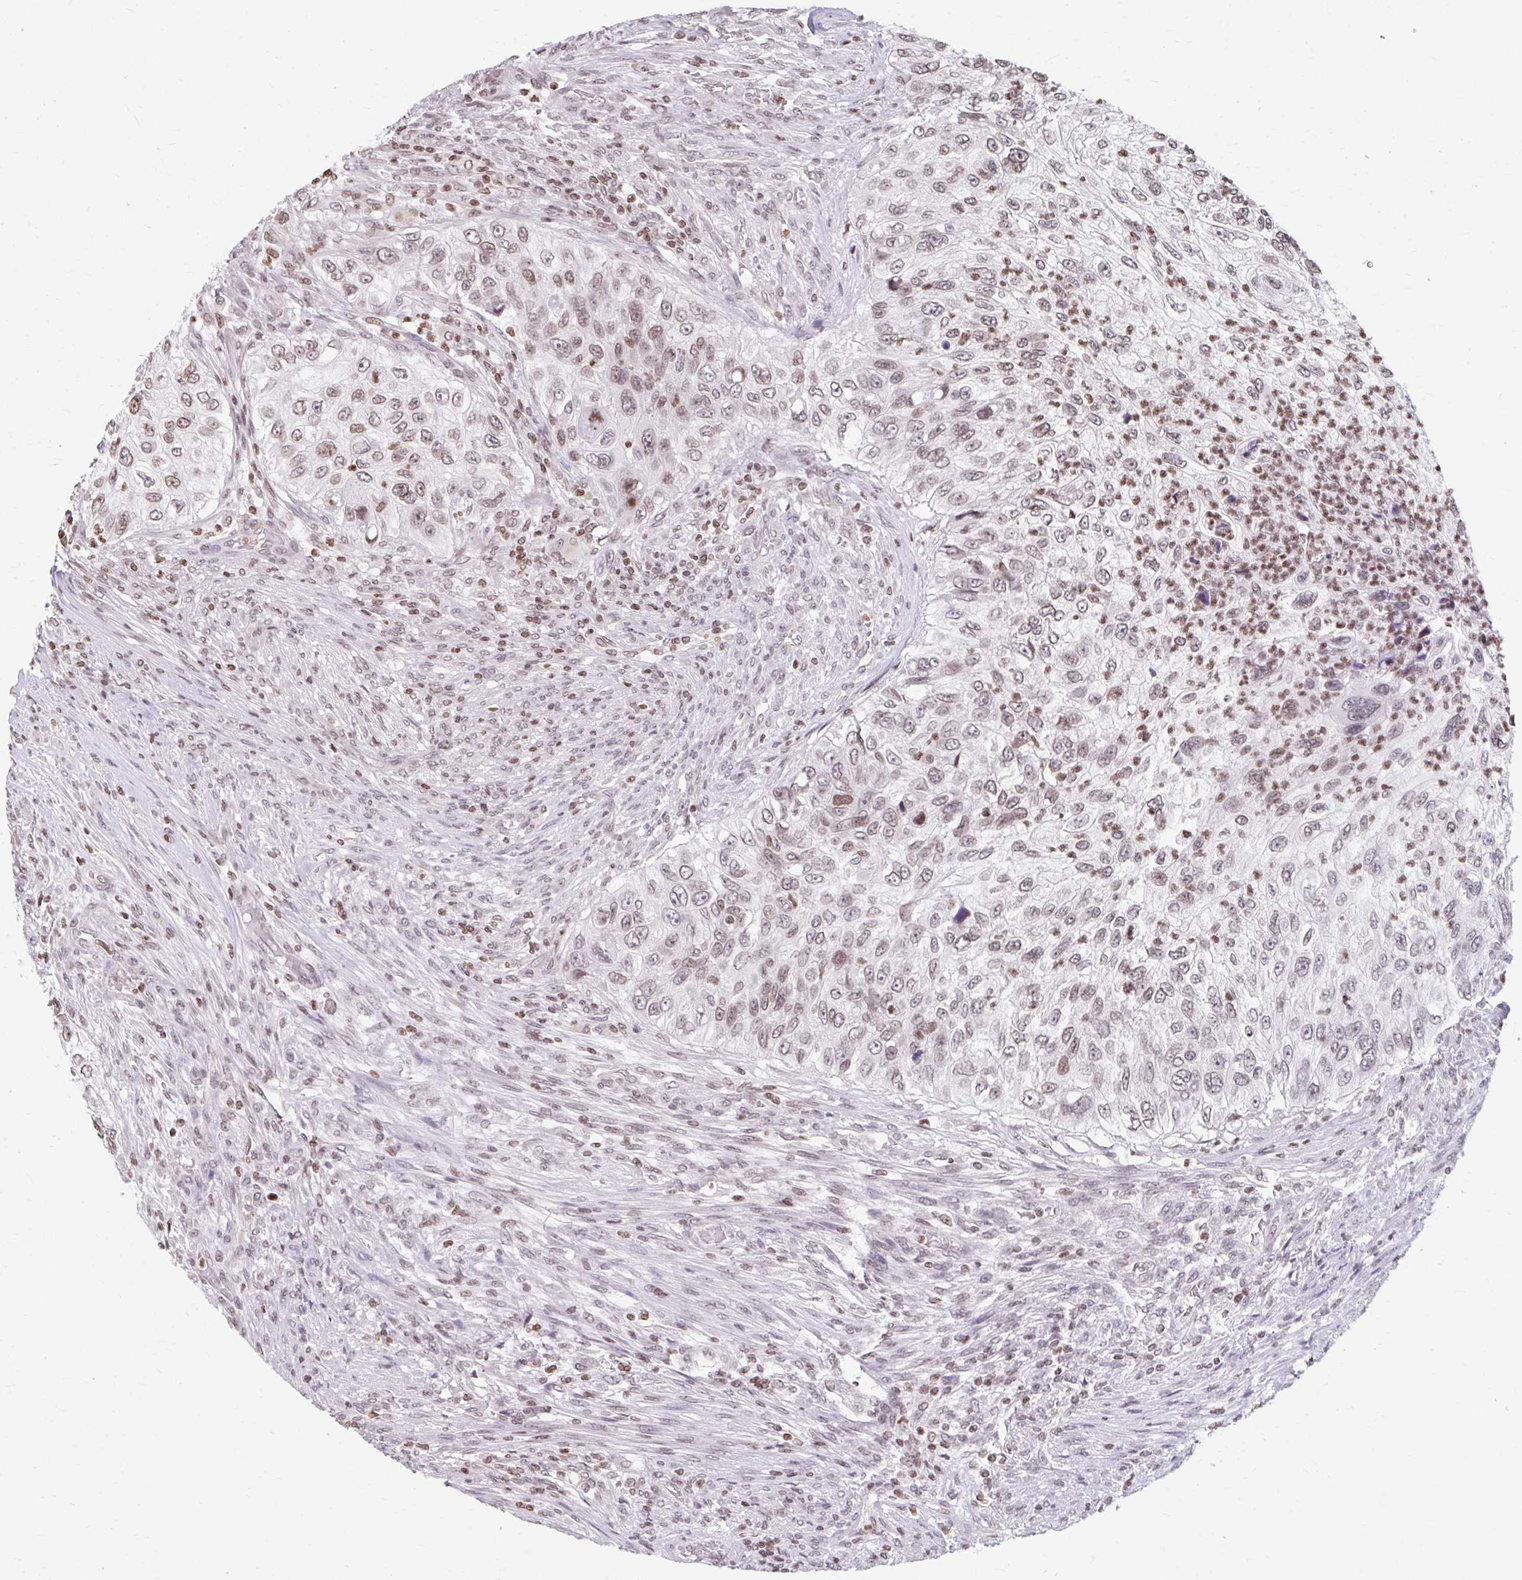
{"staining": {"intensity": "moderate", "quantity": "25%-75%", "location": "nuclear"}, "tissue": "urothelial cancer", "cell_type": "Tumor cells", "image_type": "cancer", "snomed": [{"axis": "morphology", "description": "Urothelial carcinoma, High grade"}, {"axis": "topography", "description": "Urinary bladder"}], "caption": "A brown stain shows moderate nuclear positivity of a protein in human urothelial cancer tumor cells.", "gene": "ORC3", "patient": {"sex": "female", "age": 60}}